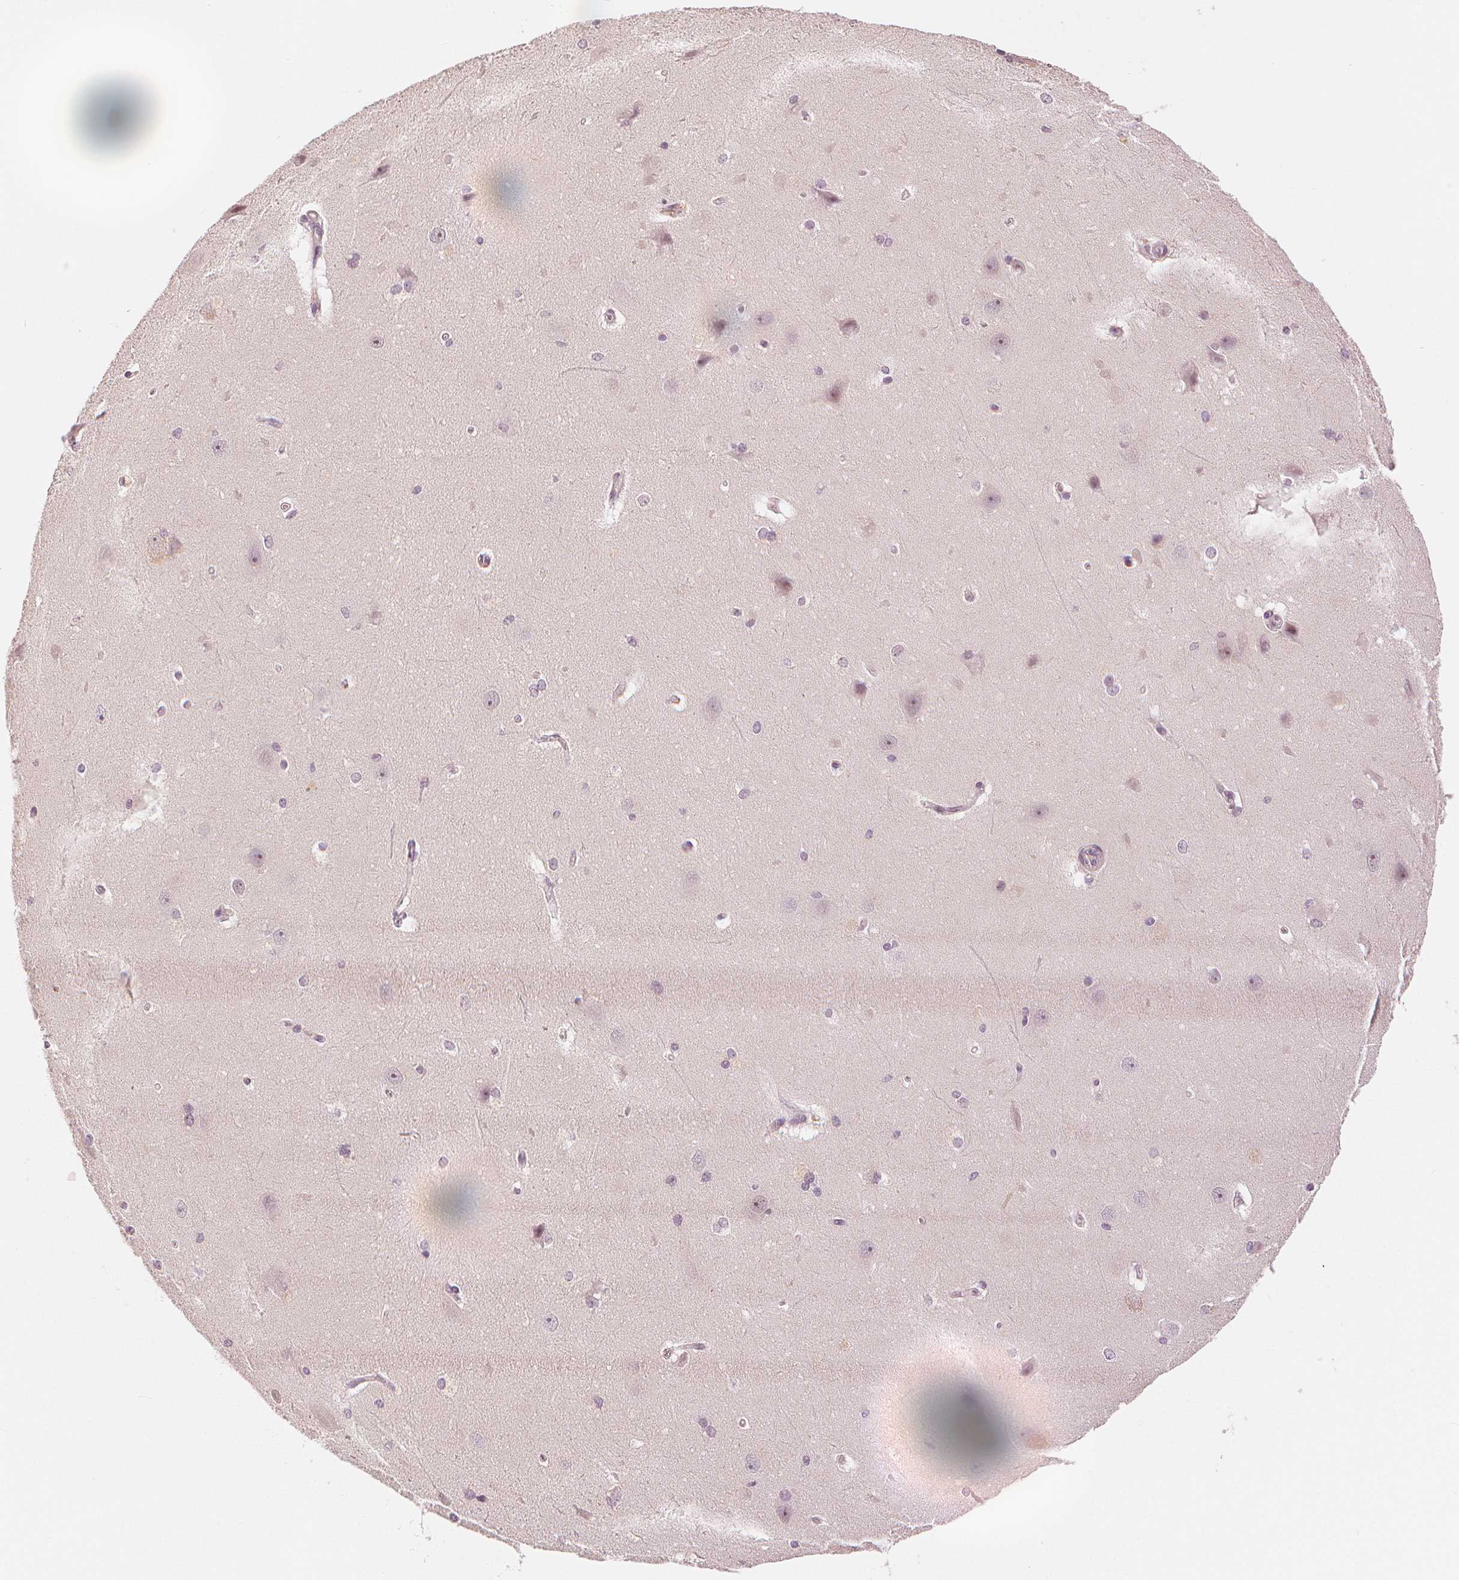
{"staining": {"intensity": "negative", "quantity": "none", "location": "none"}, "tissue": "hippocampus", "cell_type": "Glial cells", "image_type": "normal", "snomed": [{"axis": "morphology", "description": "Normal tissue, NOS"}, {"axis": "topography", "description": "Cerebral cortex"}, {"axis": "topography", "description": "Hippocampus"}], "caption": "An IHC photomicrograph of unremarkable hippocampus is shown. There is no staining in glial cells of hippocampus. (Brightfield microscopy of DAB (3,3'-diaminobenzidine) IHC at high magnification).", "gene": "SLC34A1", "patient": {"sex": "female", "age": 19}}